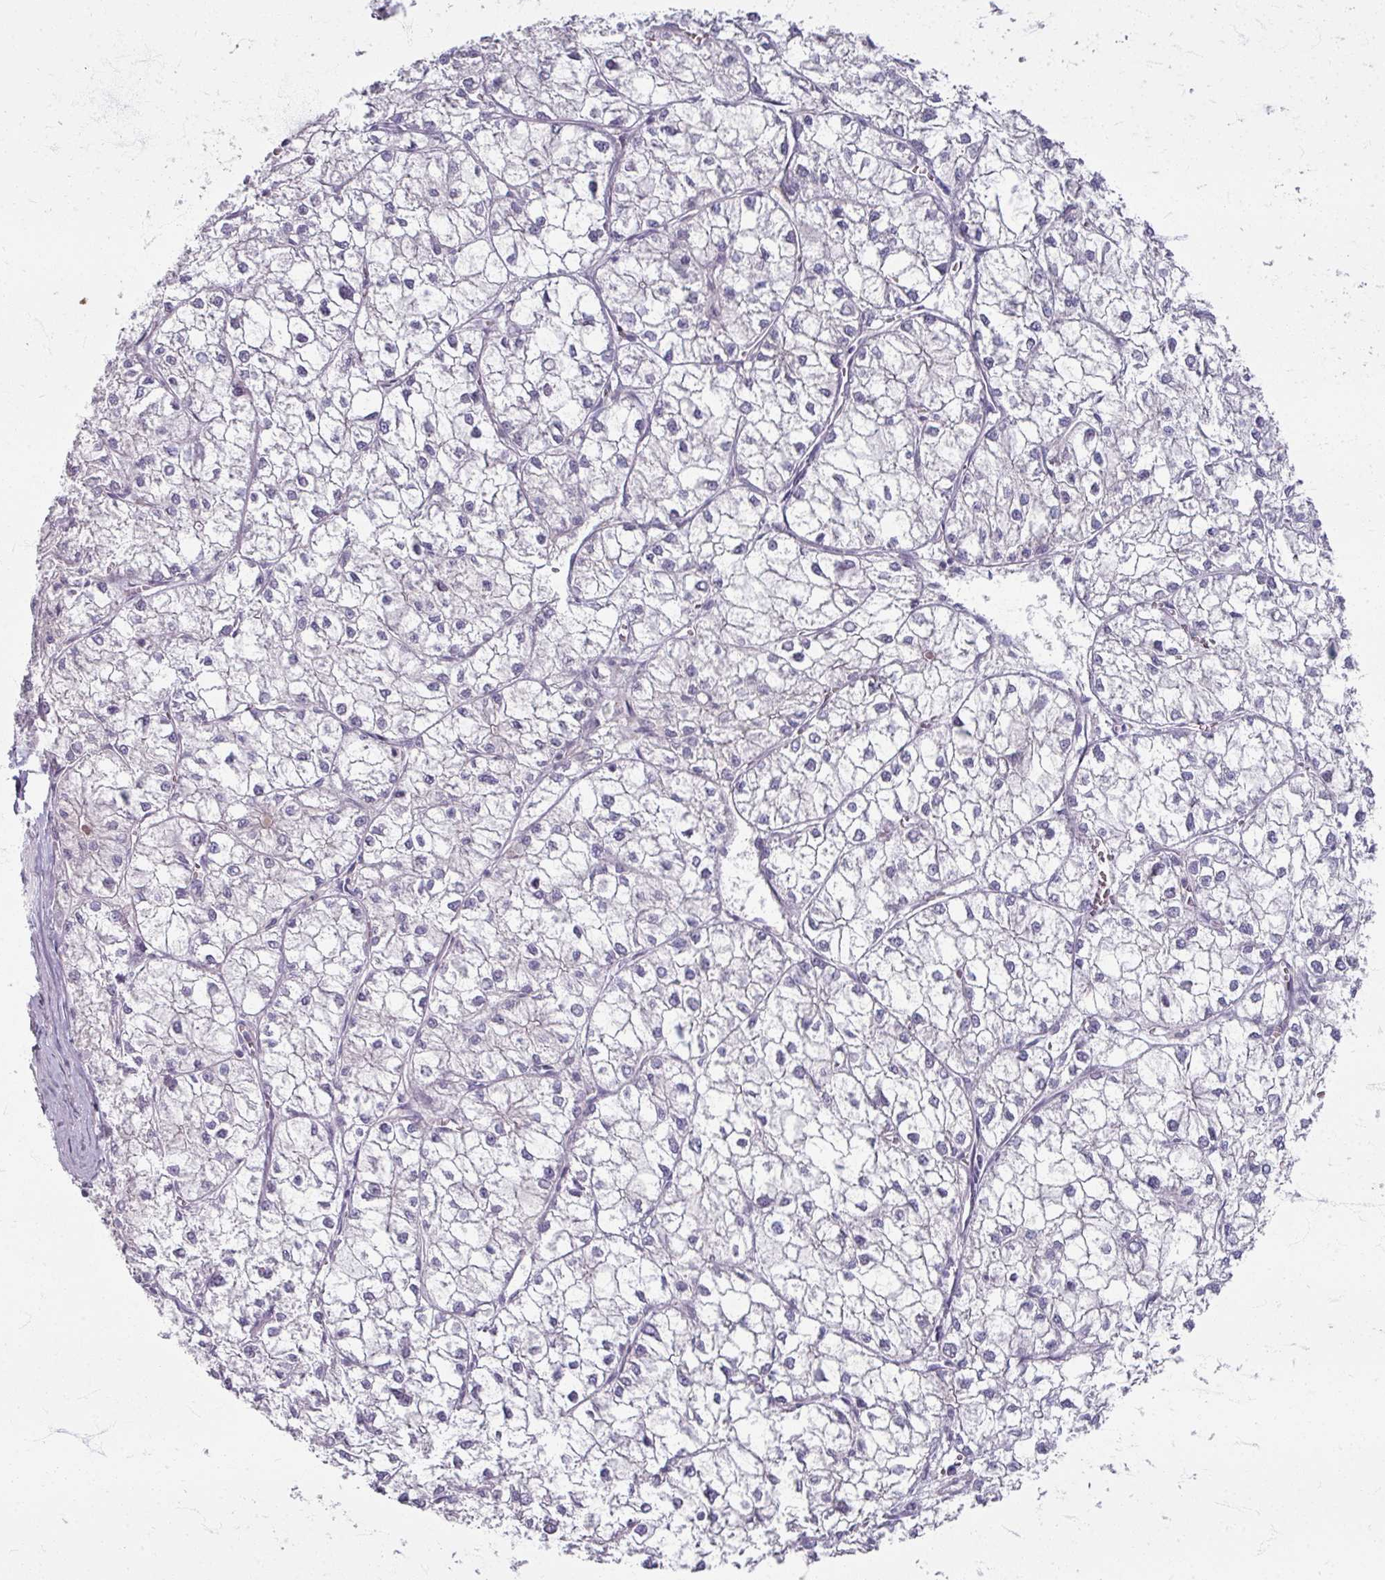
{"staining": {"intensity": "negative", "quantity": "none", "location": "none"}, "tissue": "liver cancer", "cell_type": "Tumor cells", "image_type": "cancer", "snomed": [{"axis": "morphology", "description": "Carcinoma, Hepatocellular, NOS"}, {"axis": "topography", "description": "Liver"}], "caption": "Tumor cells are negative for protein expression in human liver cancer. (IHC, brightfield microscopy, high magnification).", "gene": "TTLL7", "patient": {"sex": "female", "age": 43}}